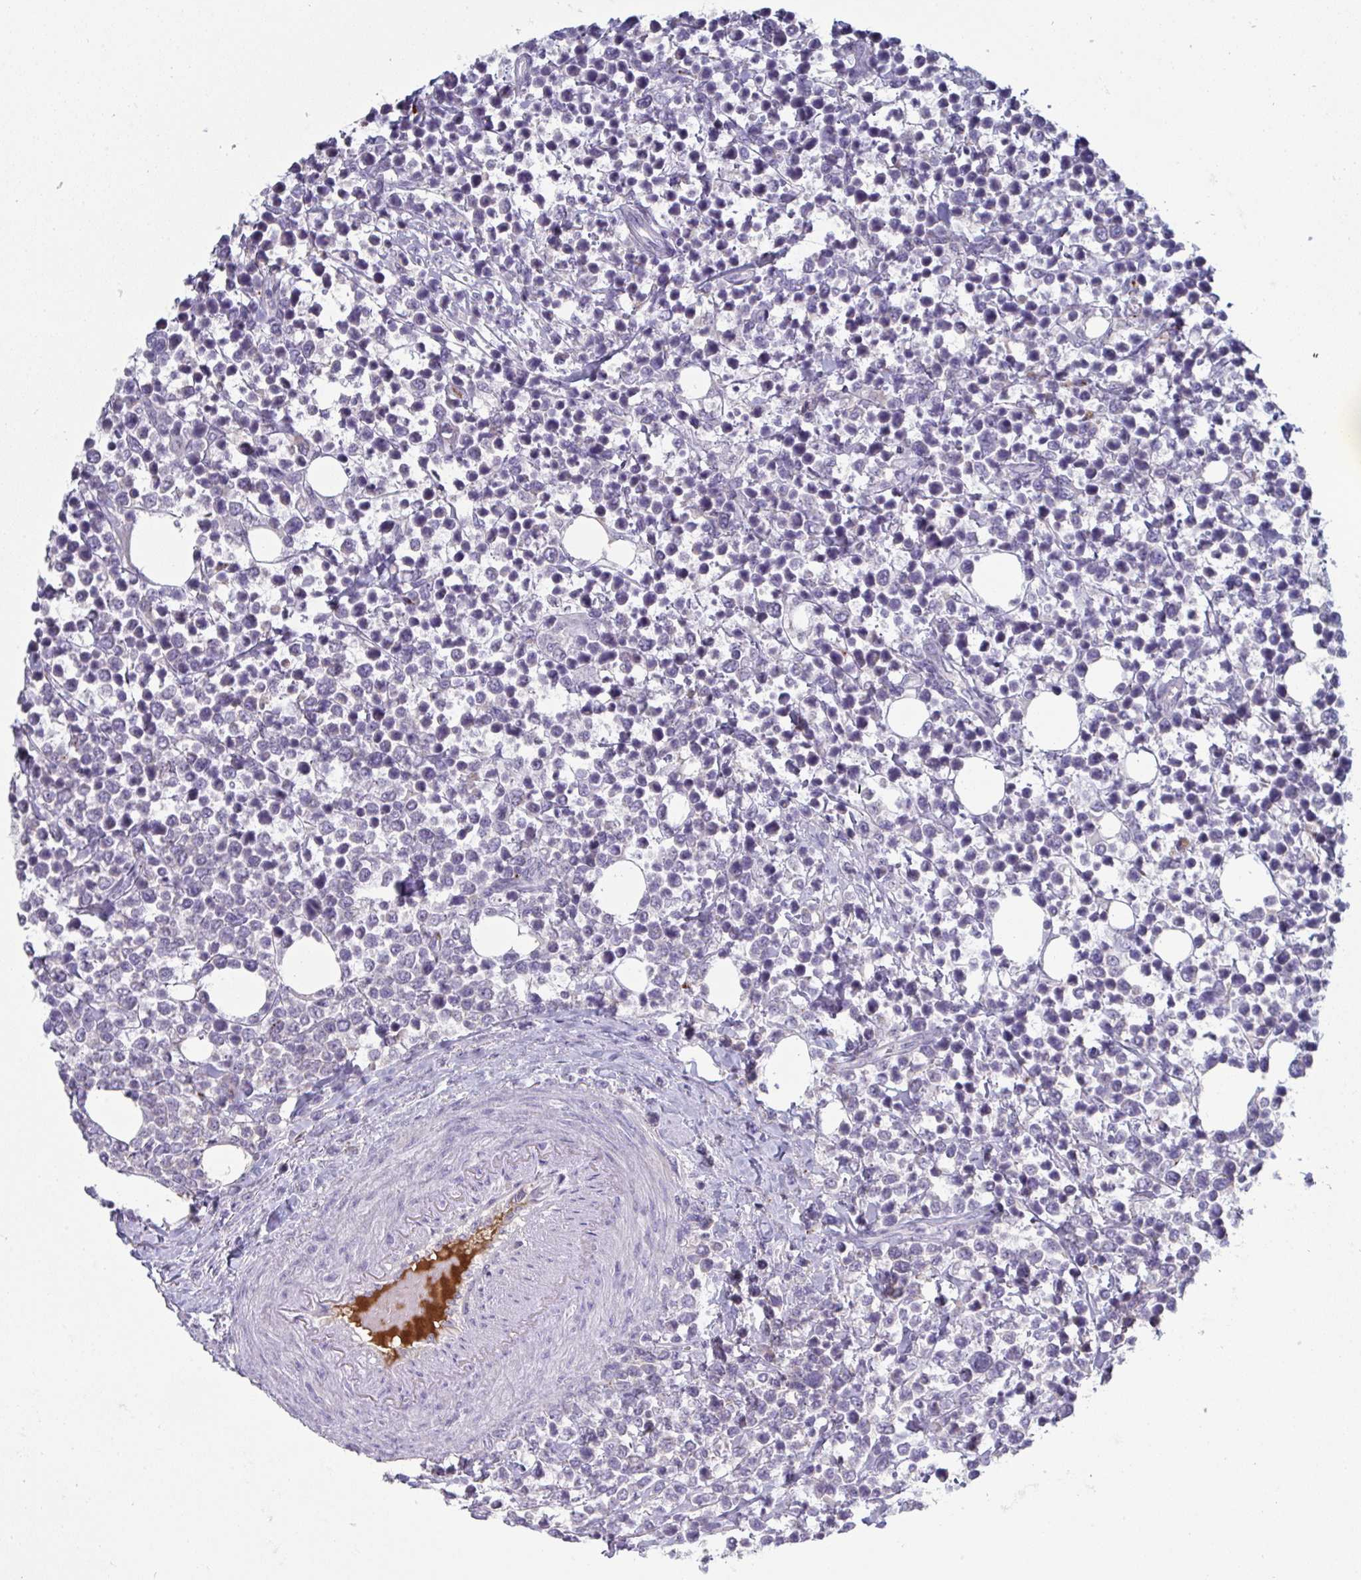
{"staining": {"intensity": "negative", "quantity": "none", "location": "none"}, "tissue": "lymphoma", "cell_type": "Tumor cells", "image_type": "cancer", "snomed": [{"axis": "morphology", "description": "Malignant lymphoma, non-Hodgkin's type, Low grade"}, {"axis": "topography", "description": "Lymph node"}], "caption": "Tumor cells show no significant protein expression in malignant lymphoma, non-Hodgkin's type (low-grade).", "gene": "HGFAC", "patient": {"sex": "male", "age": 60}}